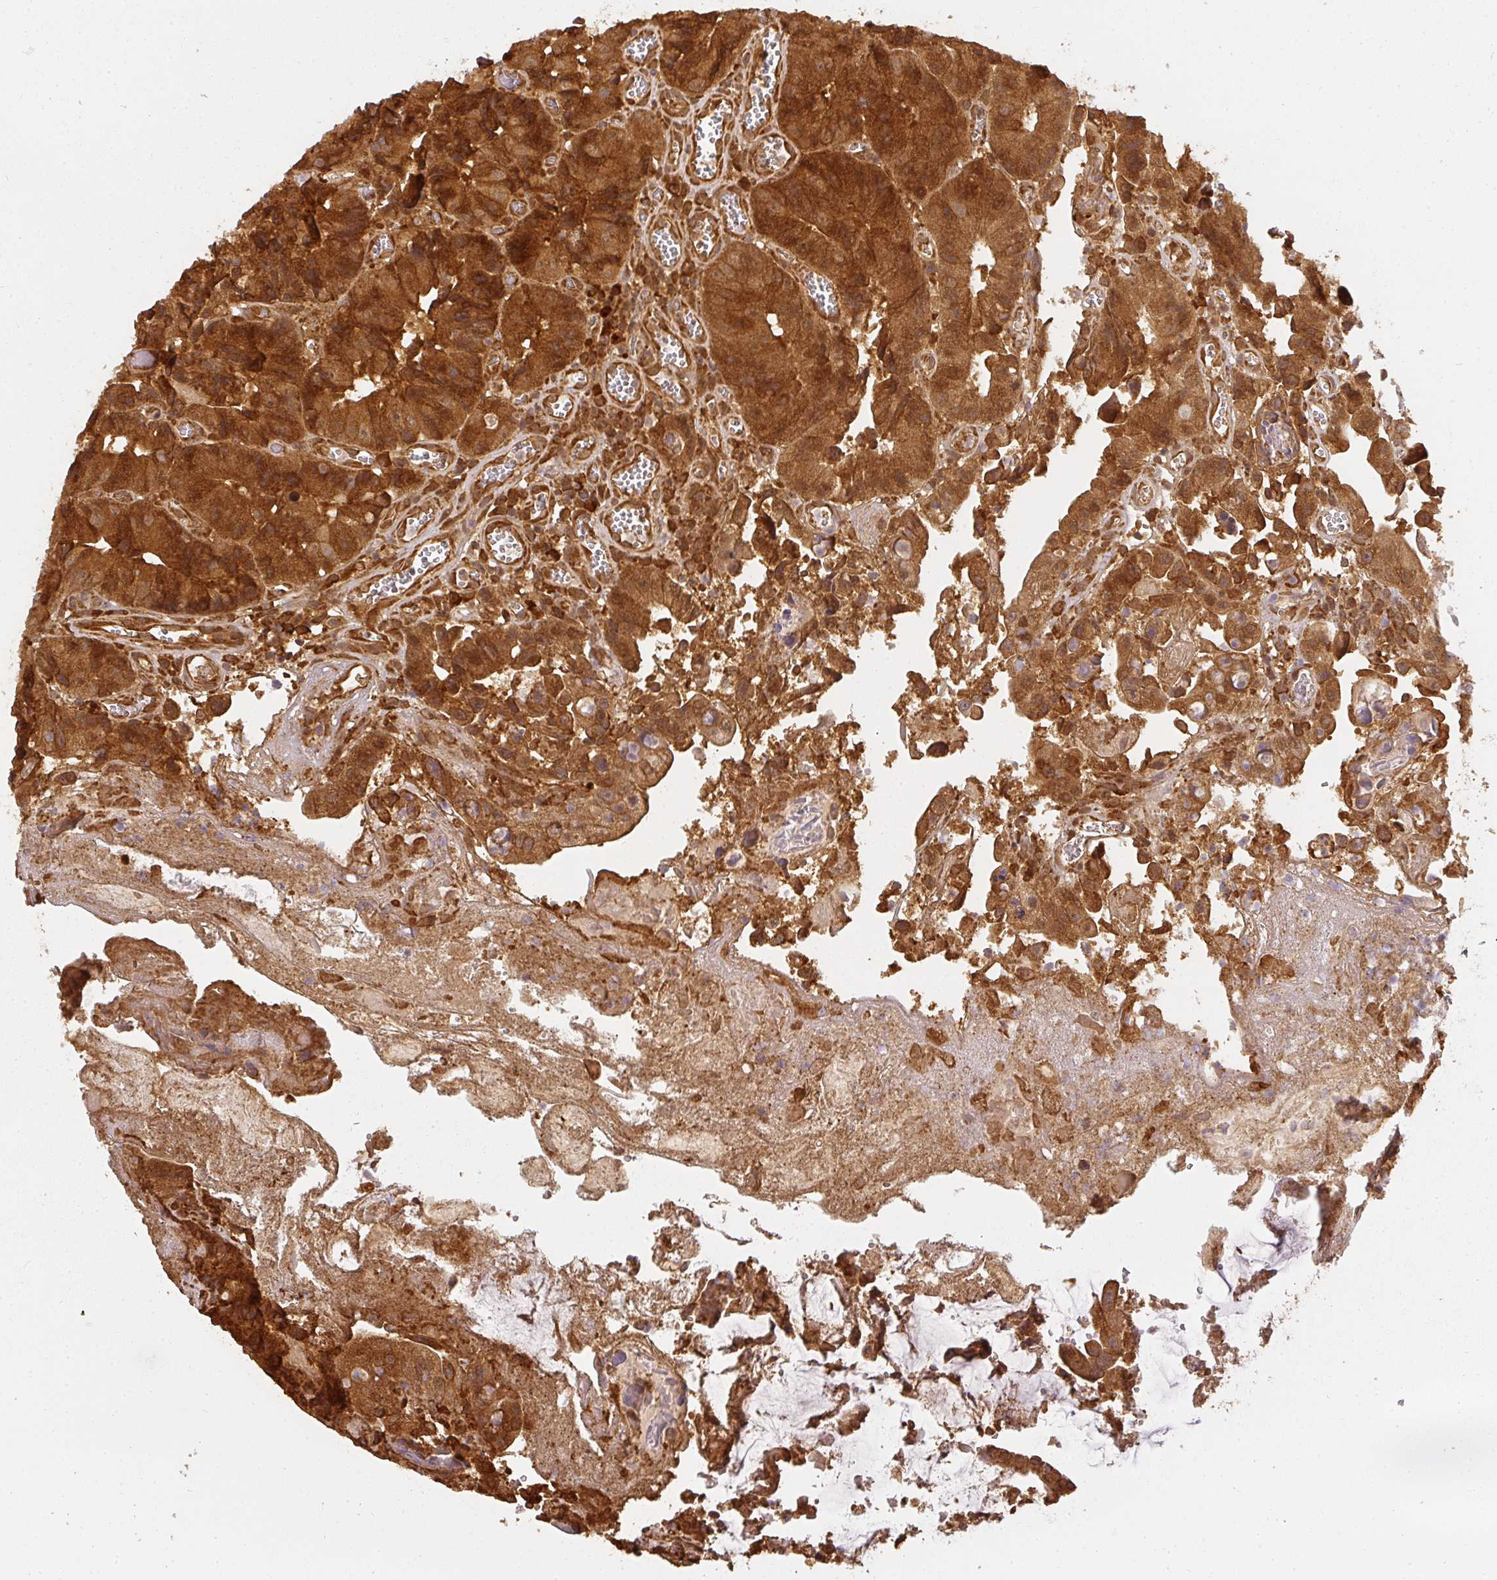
{"staining": {"intensity": "strong", "quantity": ">75%", "location": "cytoplasmic/membranous"}, "tissue": "colorectal cancer", "cell_type": "Tumor cells", "image_type": "cancer", "snomed": [{"axis": "morphology", "description": "Adenocarcinoma, NOS"}, {"axis": "topography", "description": "Colon"}], "caption": "Adenocarcinoma (colorectal) was stained to show a protein in brown. There is high levels of strong cytoplasmic/membranous expression in approximately >75% of tumor cells.", "gene": "PPP6R3", "patient": {"sex": "female", "age": 86}}